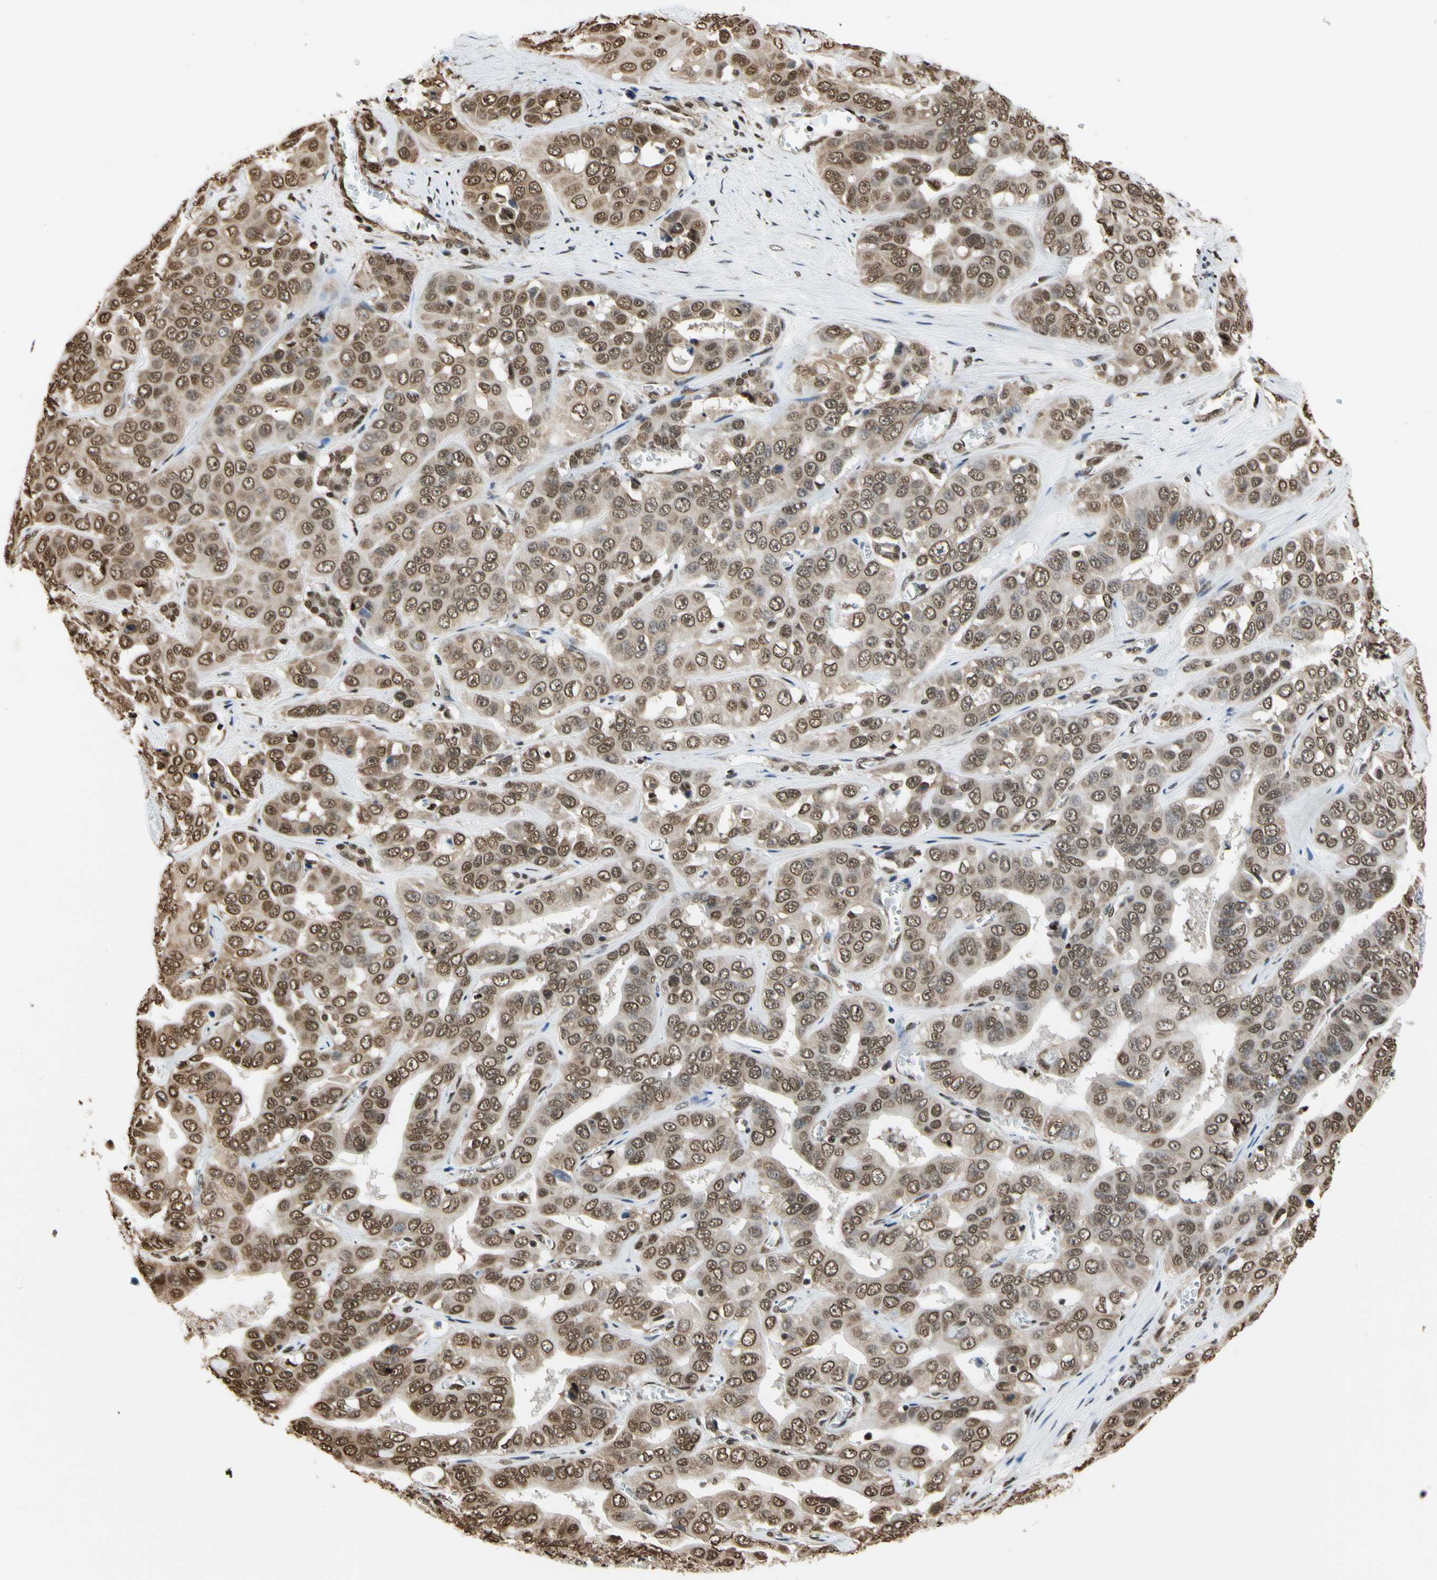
{"staining": {"intensity": "moderate", "quantity": ">75%", "location": "cytoplasmic/membranous,nuclear"}, "tissue": "liver cancer", "cell_type": "Tumor cells", "image_type": "cancer", "snomed": [{"axis": "morphology", "description": "Cholangiocarcinoma"}, {"axis": "topography", "description": "Liver"}], "caption": "Brown immunohistochemical staining in liver cholangiocarcinoma reveals moderate cytoplasmic/membranous and nuclear positivity in about >75% of tumor cells.", "gene": "HNRNPK", "patient": {"sex": "female", "age": 52}}